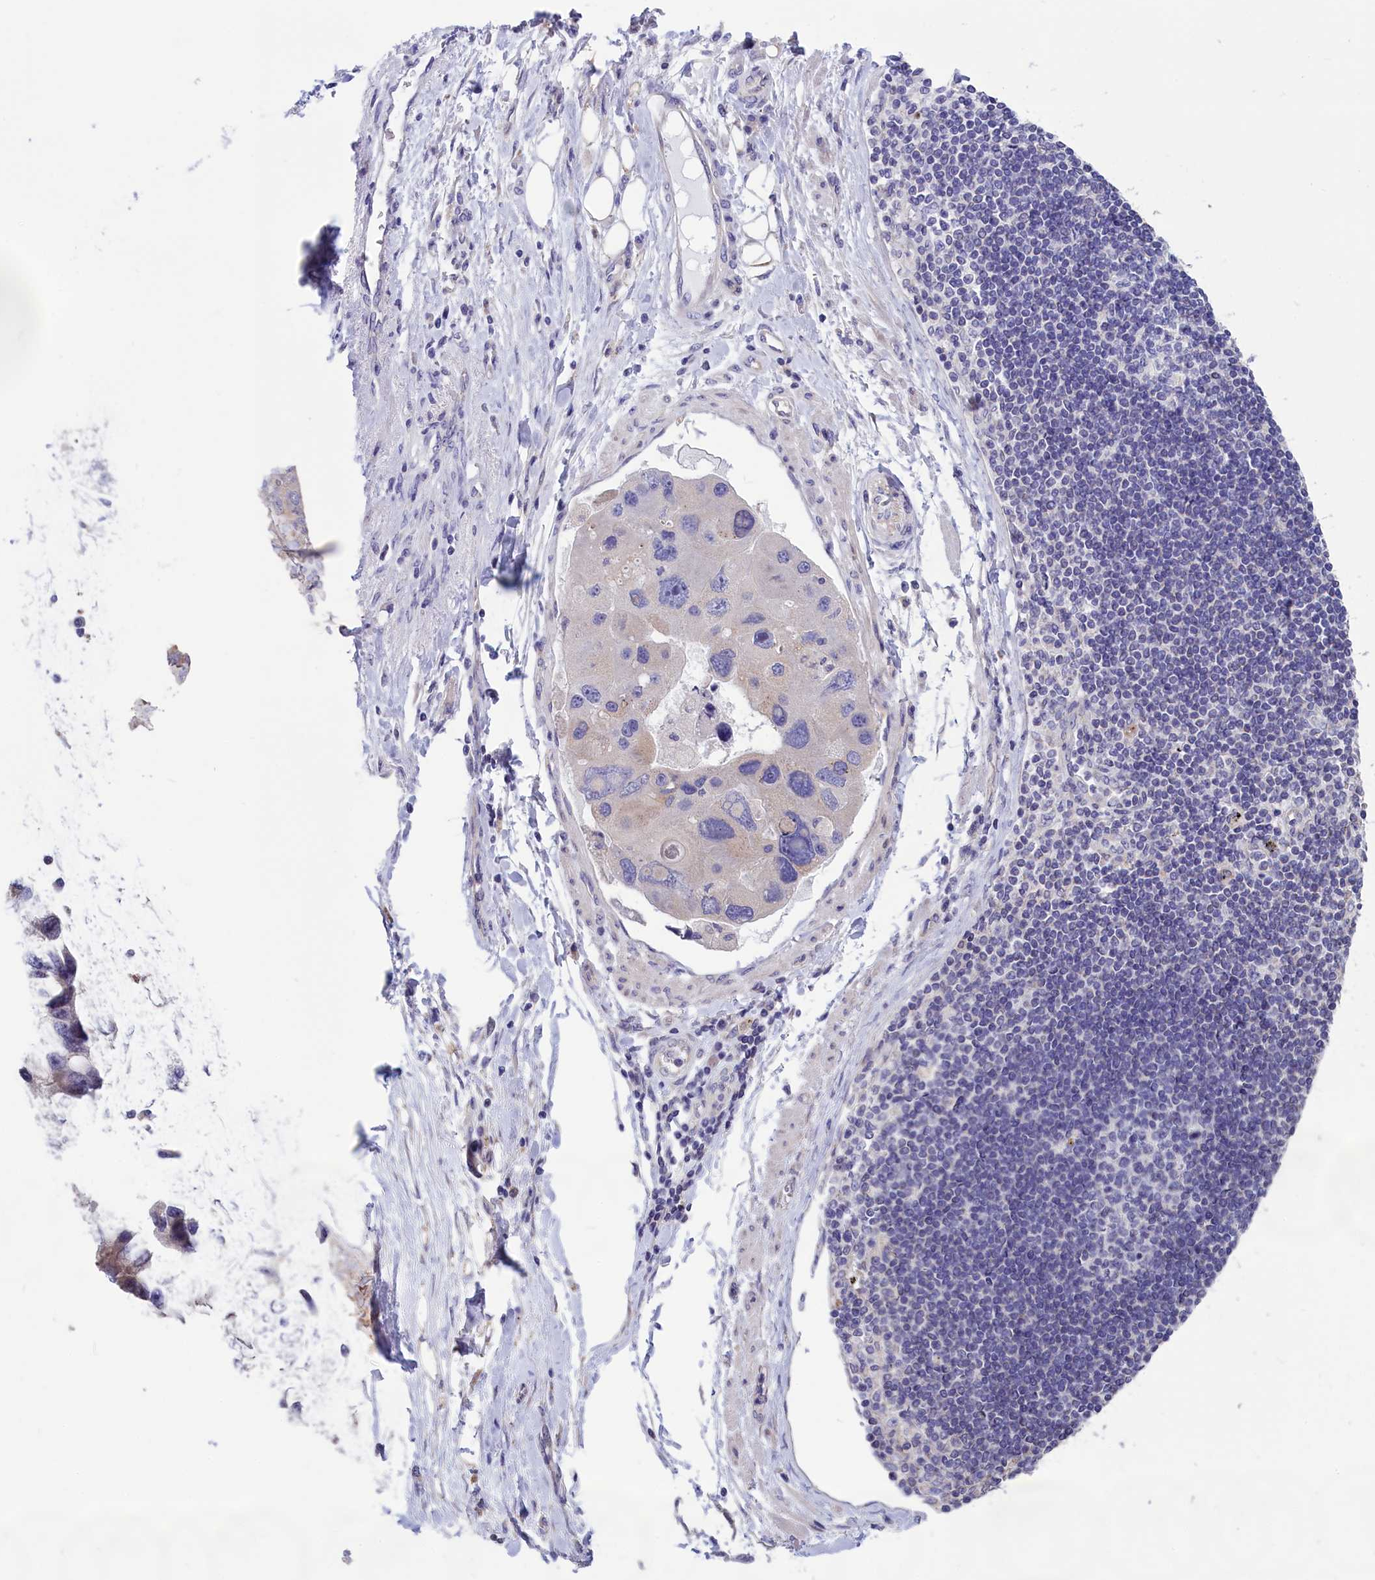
{"staining": {"intensity": "negative", "quantity": "none", "location": "none"}, "tissue": "lung cancer", "cell_type": "Tumor cells", "image_type": "cancer", "snomed": [{"axis": "morphology", "description": "Adenocarcinoma, NOS"}, {"axis": "topography", "description": "Lung"}], "caption": "A histopathology image of lung cancer (adenocarcinoma) stained for a protein shows no brown staining in tumor cells. The staining was performed using DAB (3,3'-diaminobenzidine) to visualize the protein expression in brown, while the nuclei were stained in blue with hematoxylin (Magnification: 20x).", "gene": "CYP2U1", "patient": {"sex": "female", "age": 54}}